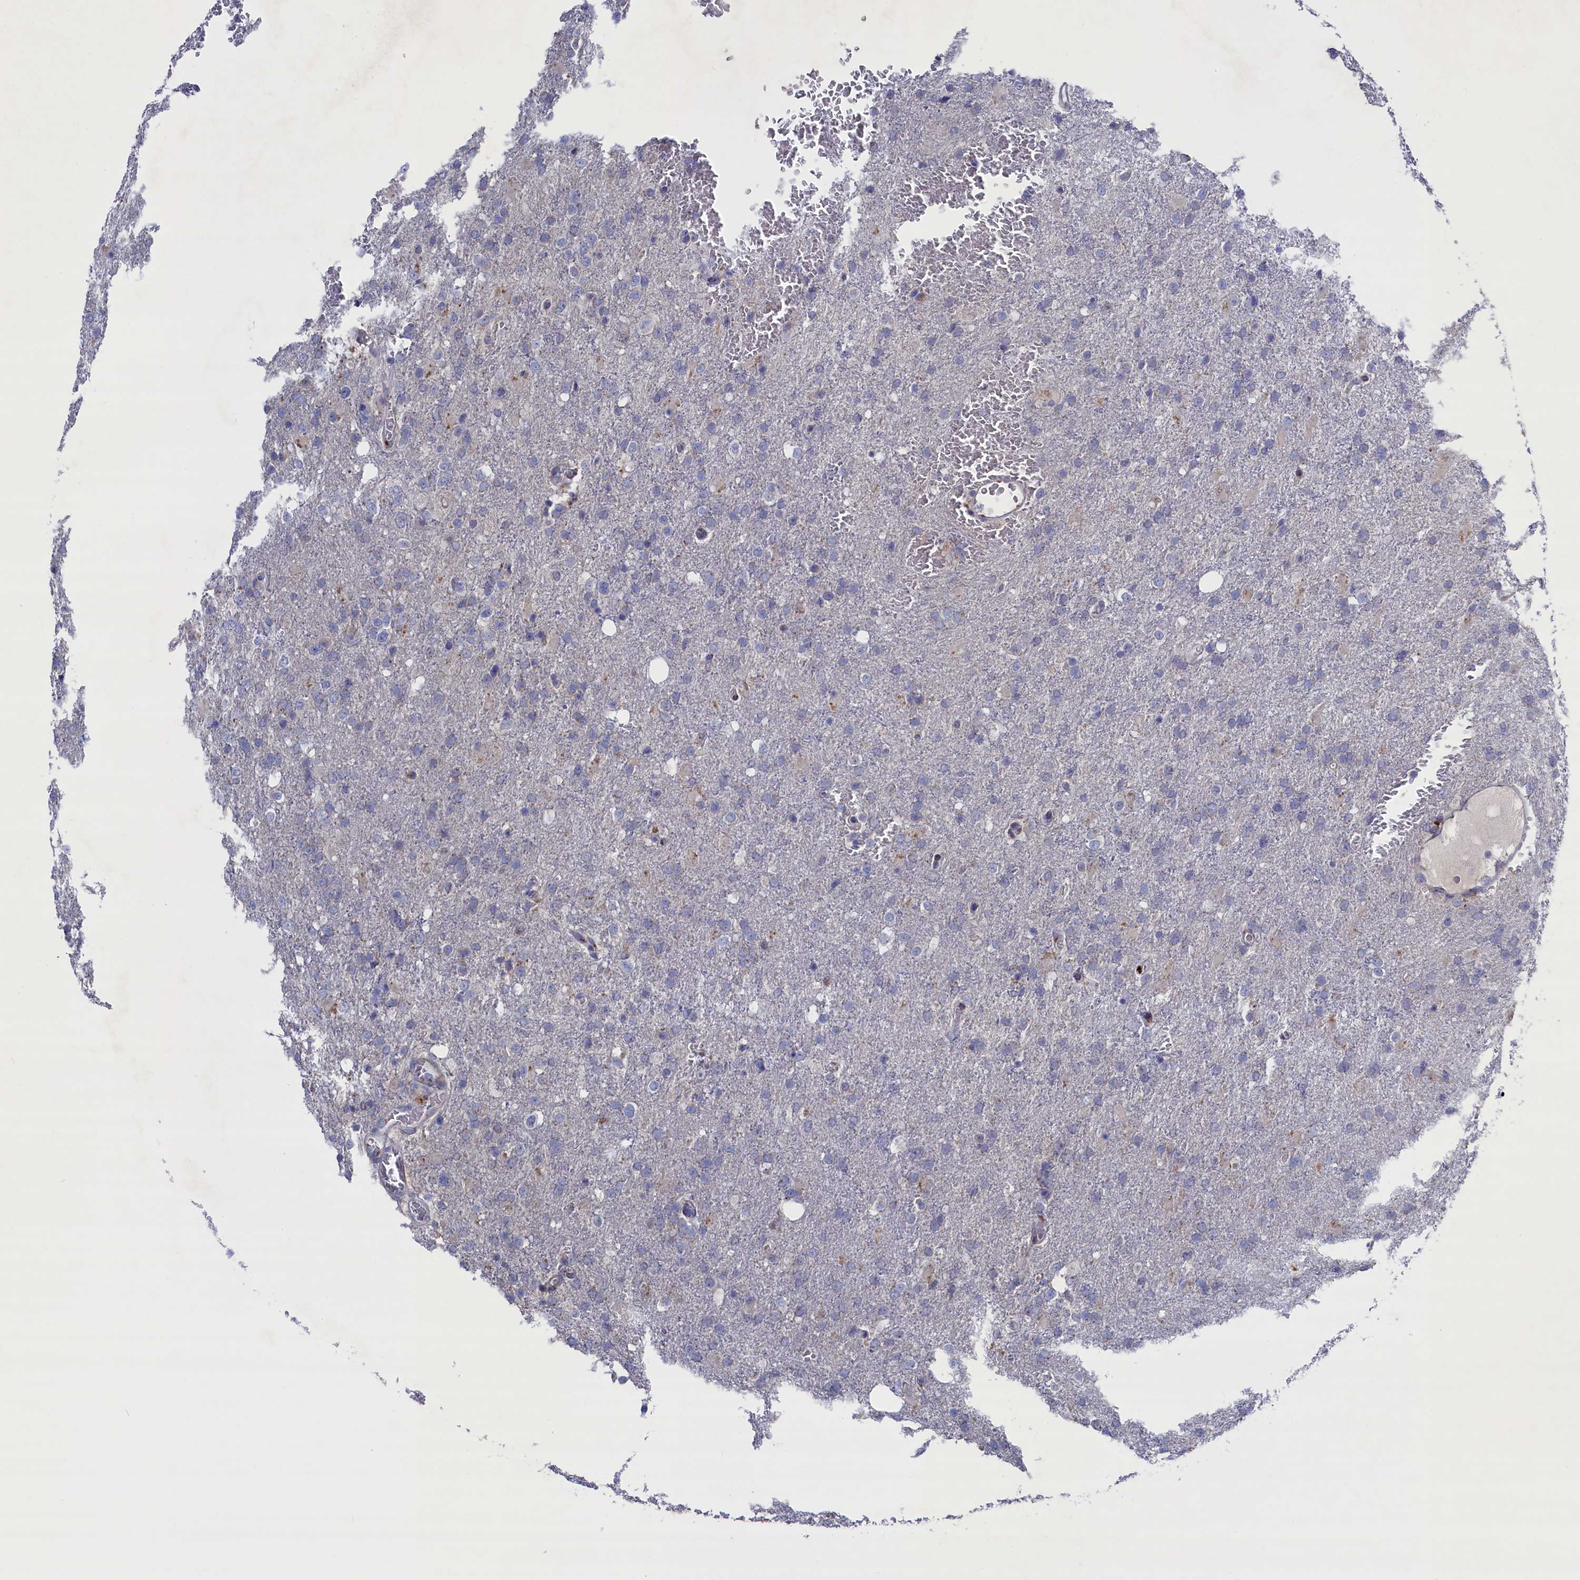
{"staining": {"intensity": "negative", "quantity": "none", "location": "none"}, "tissue": "glioma", "cell_type": "Tumor cells", "image_type": "cancer", "snomed": [{"axis": "morphology", "description": "Glioma, malignant, High grade"}, {"axis": "topography", "description": "Brain"}], "caption": "Immunohistochemical staining of malignant glioma (high-grade) demonstrates no significant expression in tumor cells.", "gene": "GPR108", "patient": {"sex": "female", "age": 74}}